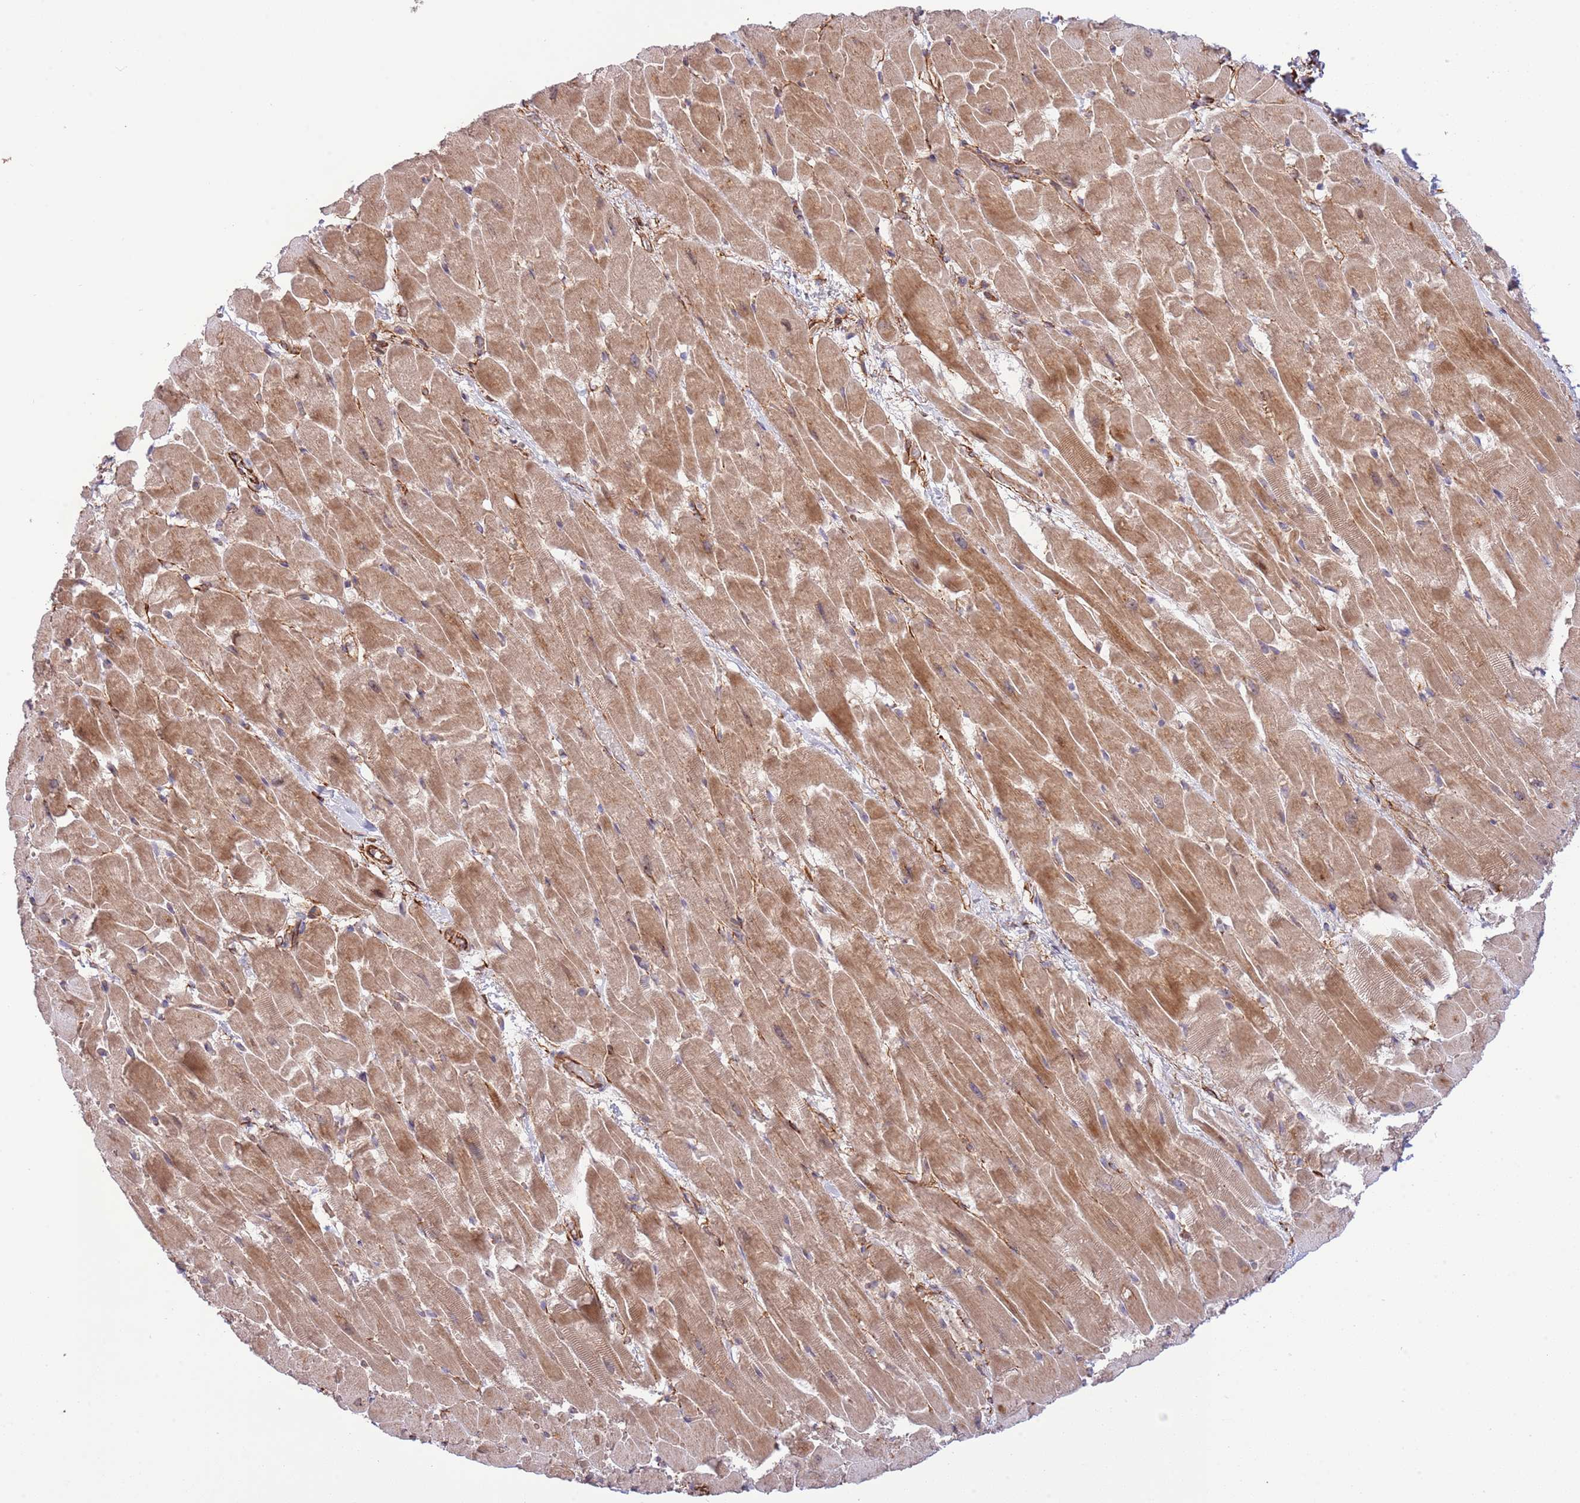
{"staining": {"intensity": "moderate", "quantity": ">75%", "location": "cytoplasmic/membranous"}, "tissue": "heart muscle", "cell_type": "Cardiomyocytes", "image_type": "normal", "snomed": [{"axis": "morphology", "description": "Normal tissue, NOS"}, {"axis": "topography", "description": "Heart"}], "caption": "The image shows immunohistochemical staining of normal heart muscle. There is moderate cytoplasmic/membranous positivity is identified in approximately >75% of cardiomyocytes.", "gene": "NEK3", "patient": {"sex": "male", "age": 37}}